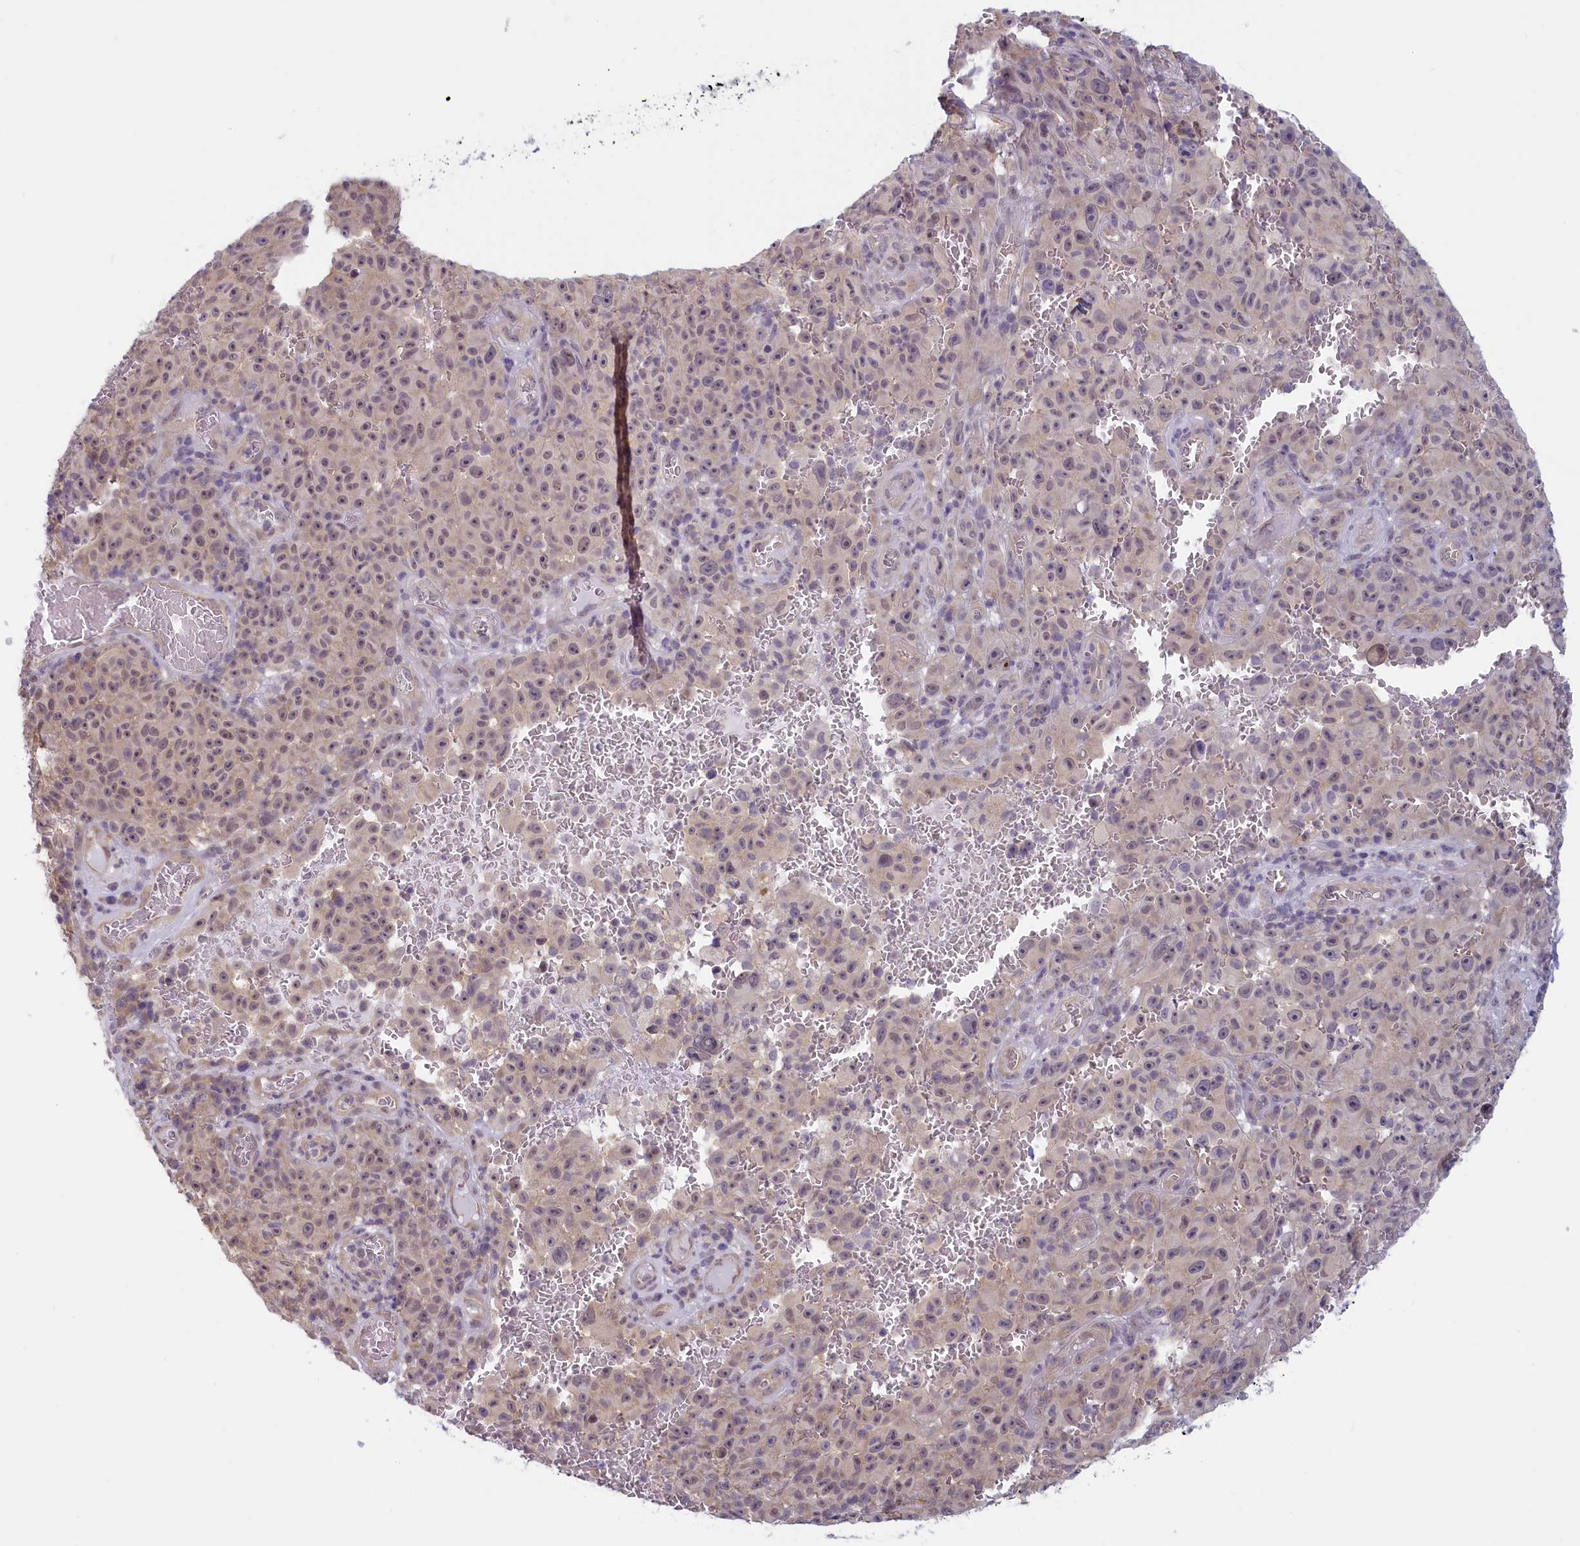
{"staining": {"intensity": "weak", "quantity": "25%-75%", "location": "nuclear"}, "tissue": "melanoma", "cell_type": "Tumor cells", "image_type": "cancer", "snomed": [{"axis": "morphology", "description": "Malignant melanoma, NOS"}, {"axis": "topography", "description": "Skin"}], "caption": "DAB (3,3'-diaminobenzidine) immunohistochemical staining of human melanoma demonstrates weak nuclear protein expression in about 25%-75% of tumor cells.", "gene": "C19orf44", "patient": {"sex": "female", "age": 82}}